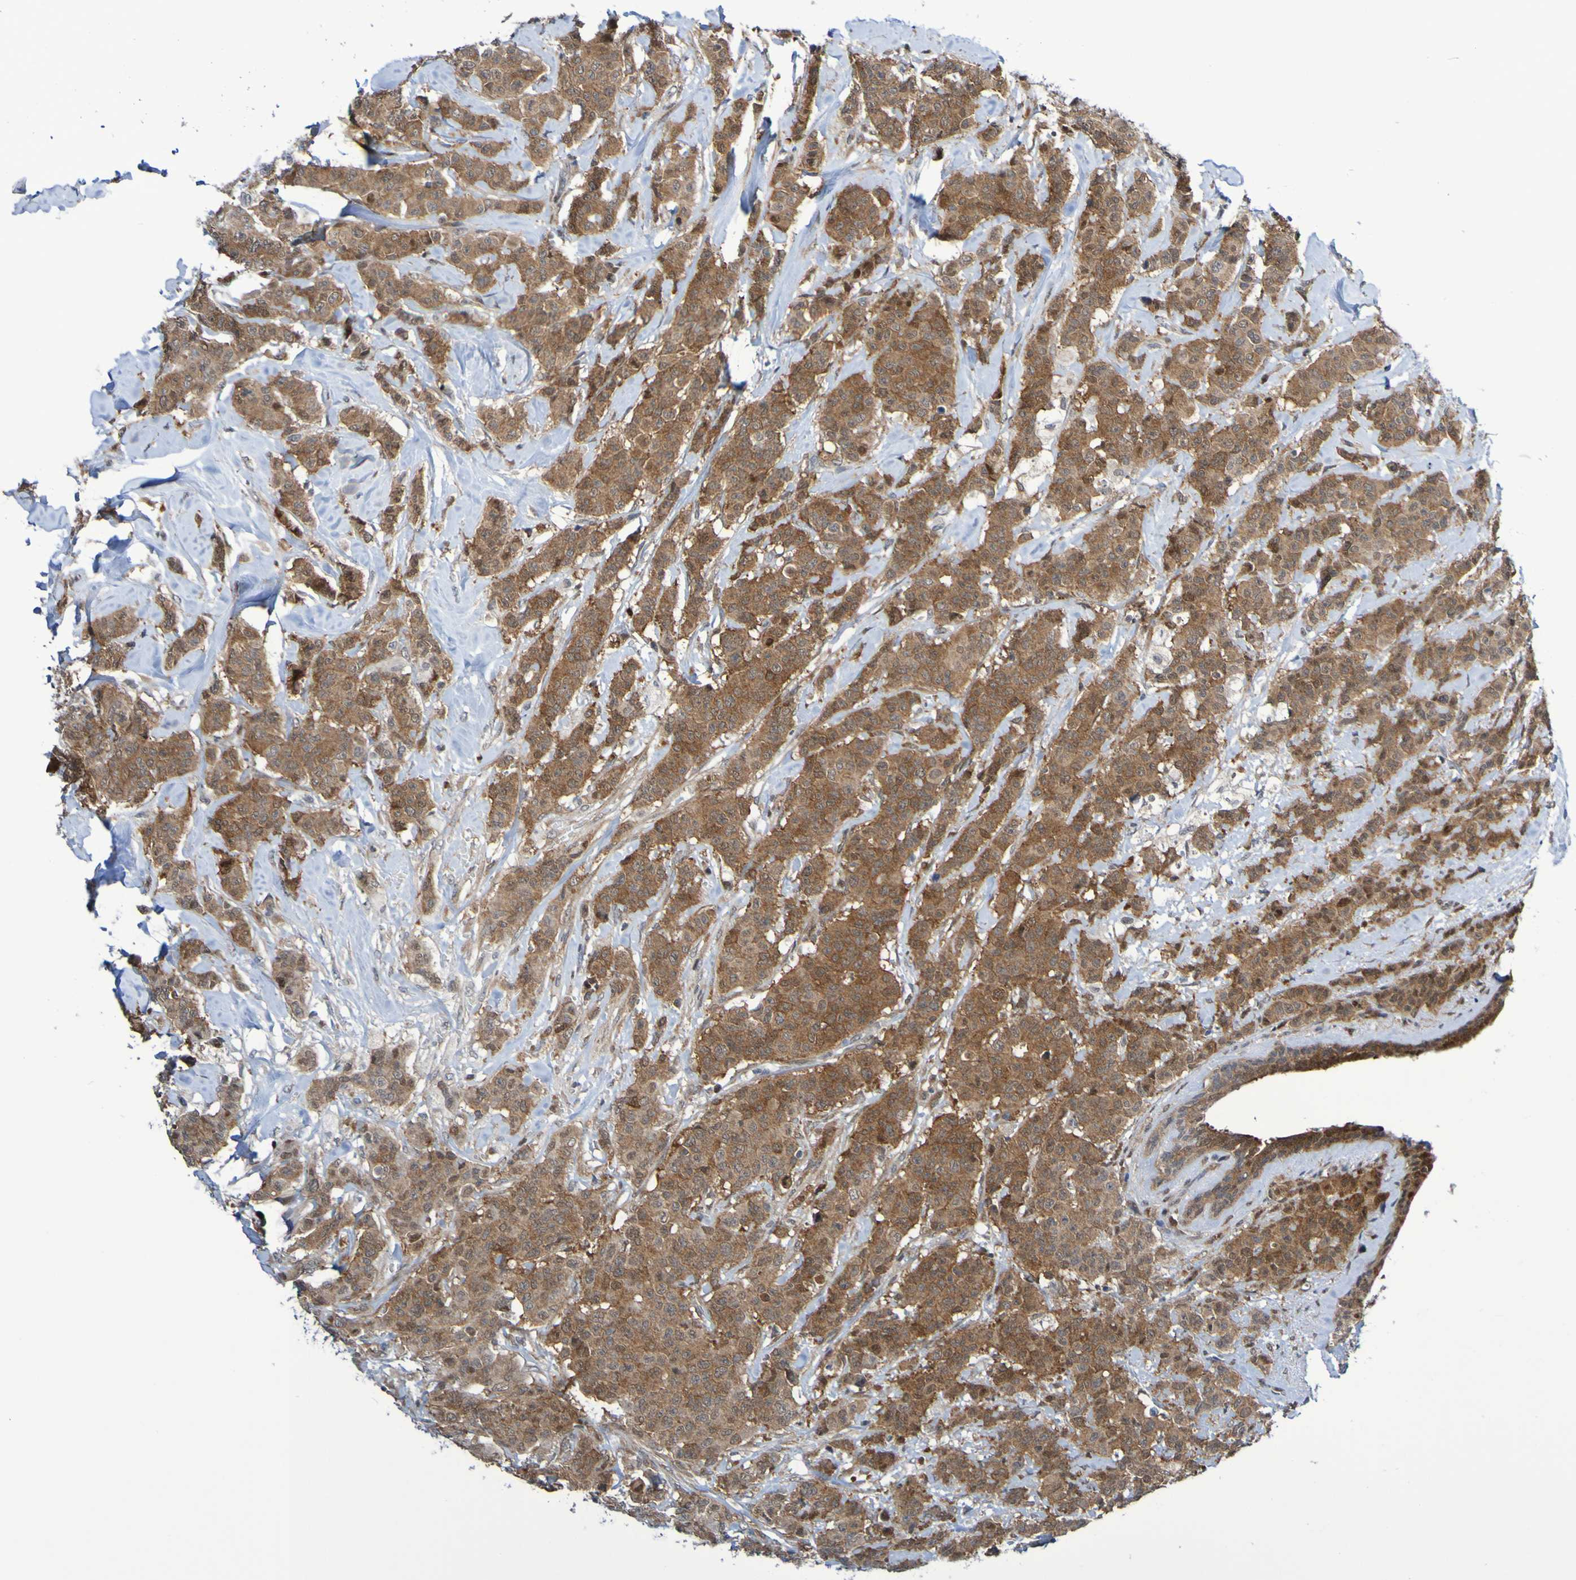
{"staining": {"intensity": "moderate", "quantity": ">75%", "location": "cytoplasmic/membranous"}, "tissue": "breast cancer", "cell_type": "Tumor cells", "image_type": "cancer", "snomed": [{"axis": "morphology", "description": "Normal tissue, NOS"}, {"axis": "morphology", "description": "Duct carcinoma"}, {"axis": "topography", "description": "Breast"}], "caption": "High-power microscopy captured an immunohistochemistry (IHC) histopathology image of intraductal carcinoma (breast), revealing moderate cytoplasmic/membranous expression in about >75% of tumor cells.", "gene": "ATIC", "patient": {"sex": "female", "age": 40}}